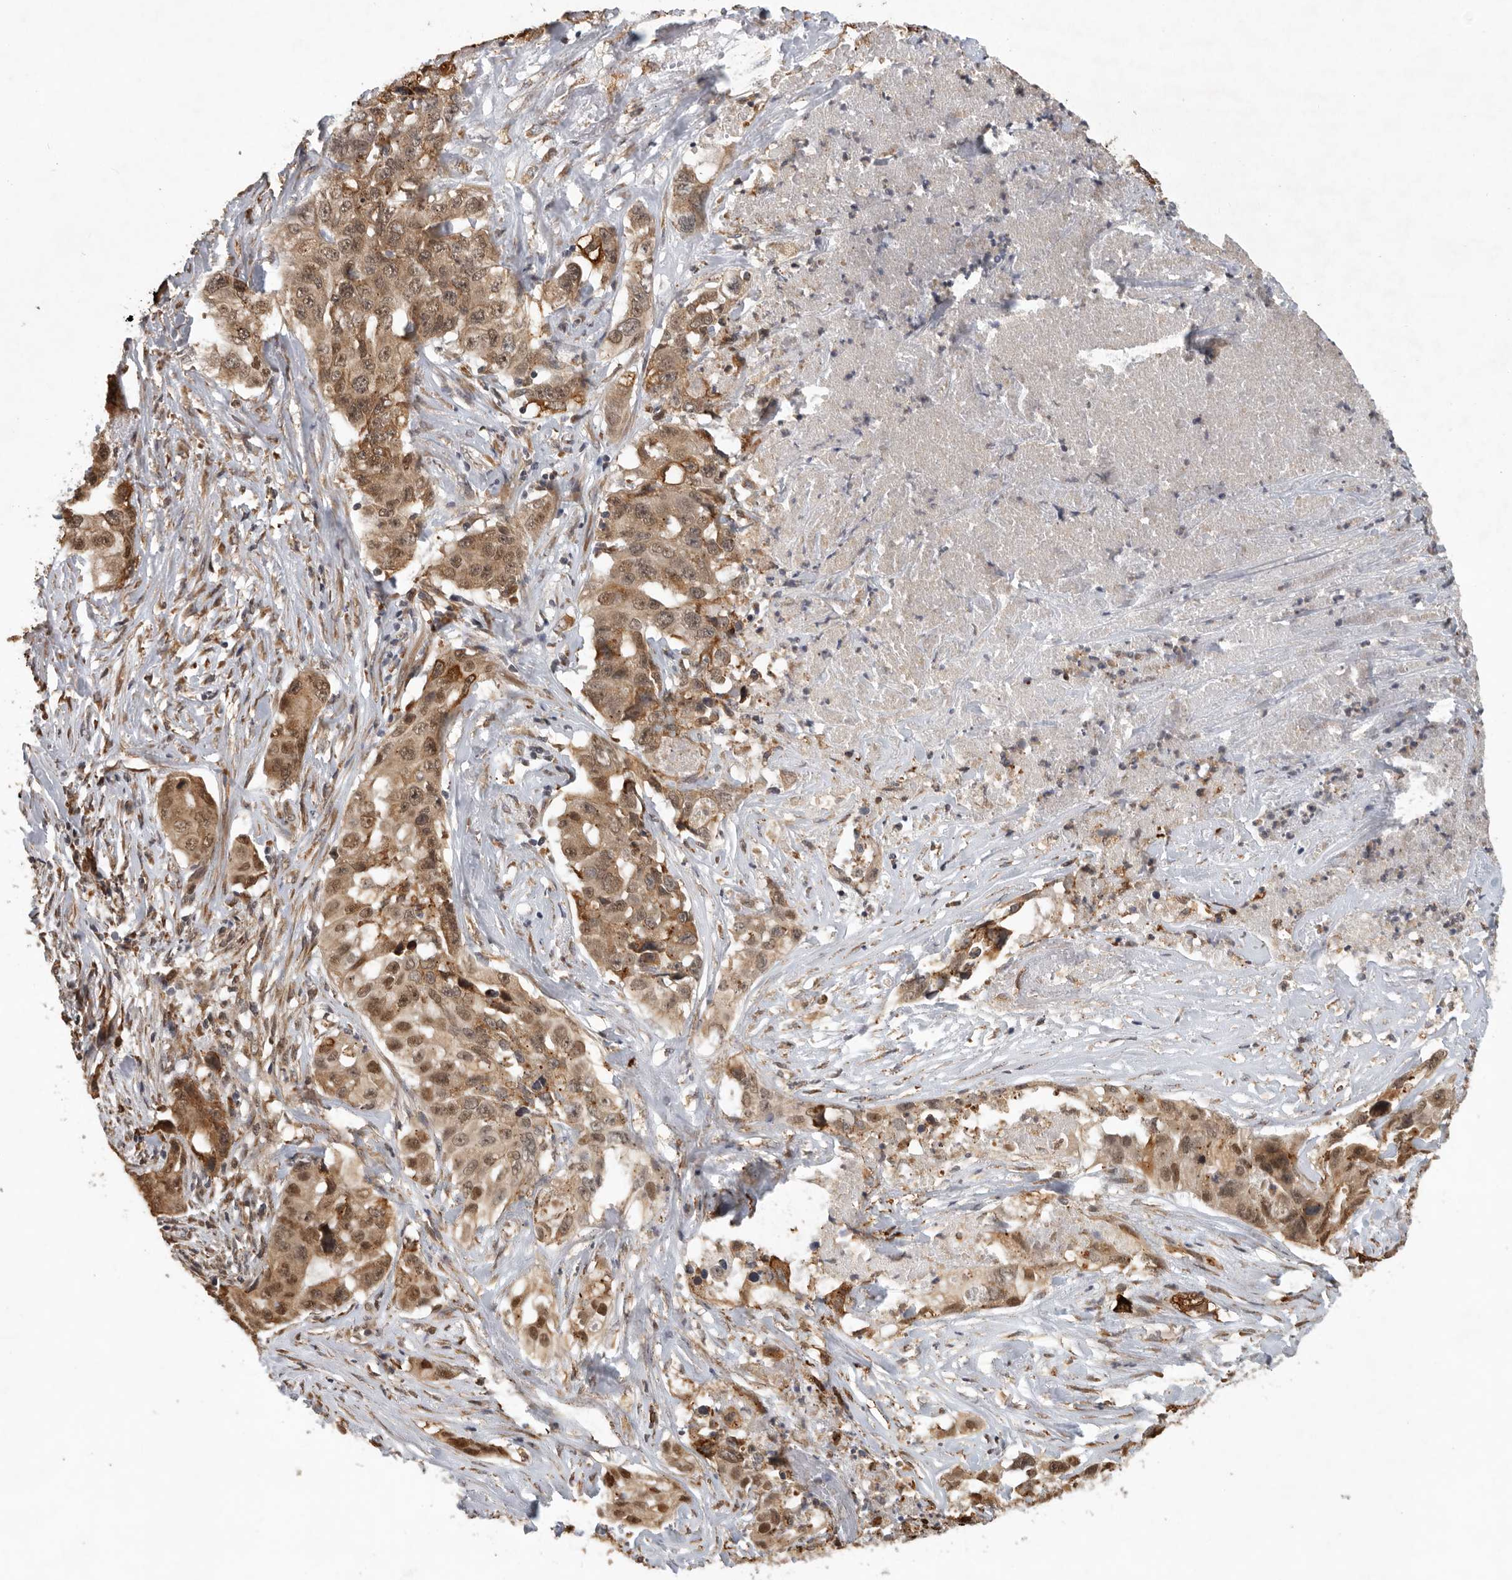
{"staining": {"intensity": "moderate", "quantity": ">75%", "location": "cytoplasmic/membranous,nuclear"}, "tissue": "lung cancer", "cell_type": "Tumor cells", "image_type": "cancer", "snomed": [{"axis": "morphology", "description": "Adenocarcinoma, NOS"}, {"axis": "topography", "description": "Lung"}], "caption": "Tumor cells exhibit moderate cytoplasmic/membranous and nuclear staining in about >75% of cells in lung cancer. Using DAB (3,3'-diaminobenzidine) (brown) and hematoxylin (blue) stains, captured at high magnification using brightfield microscopy.", "gene": "ZNF83", "patient": {"sex": "female", "age": 51}}